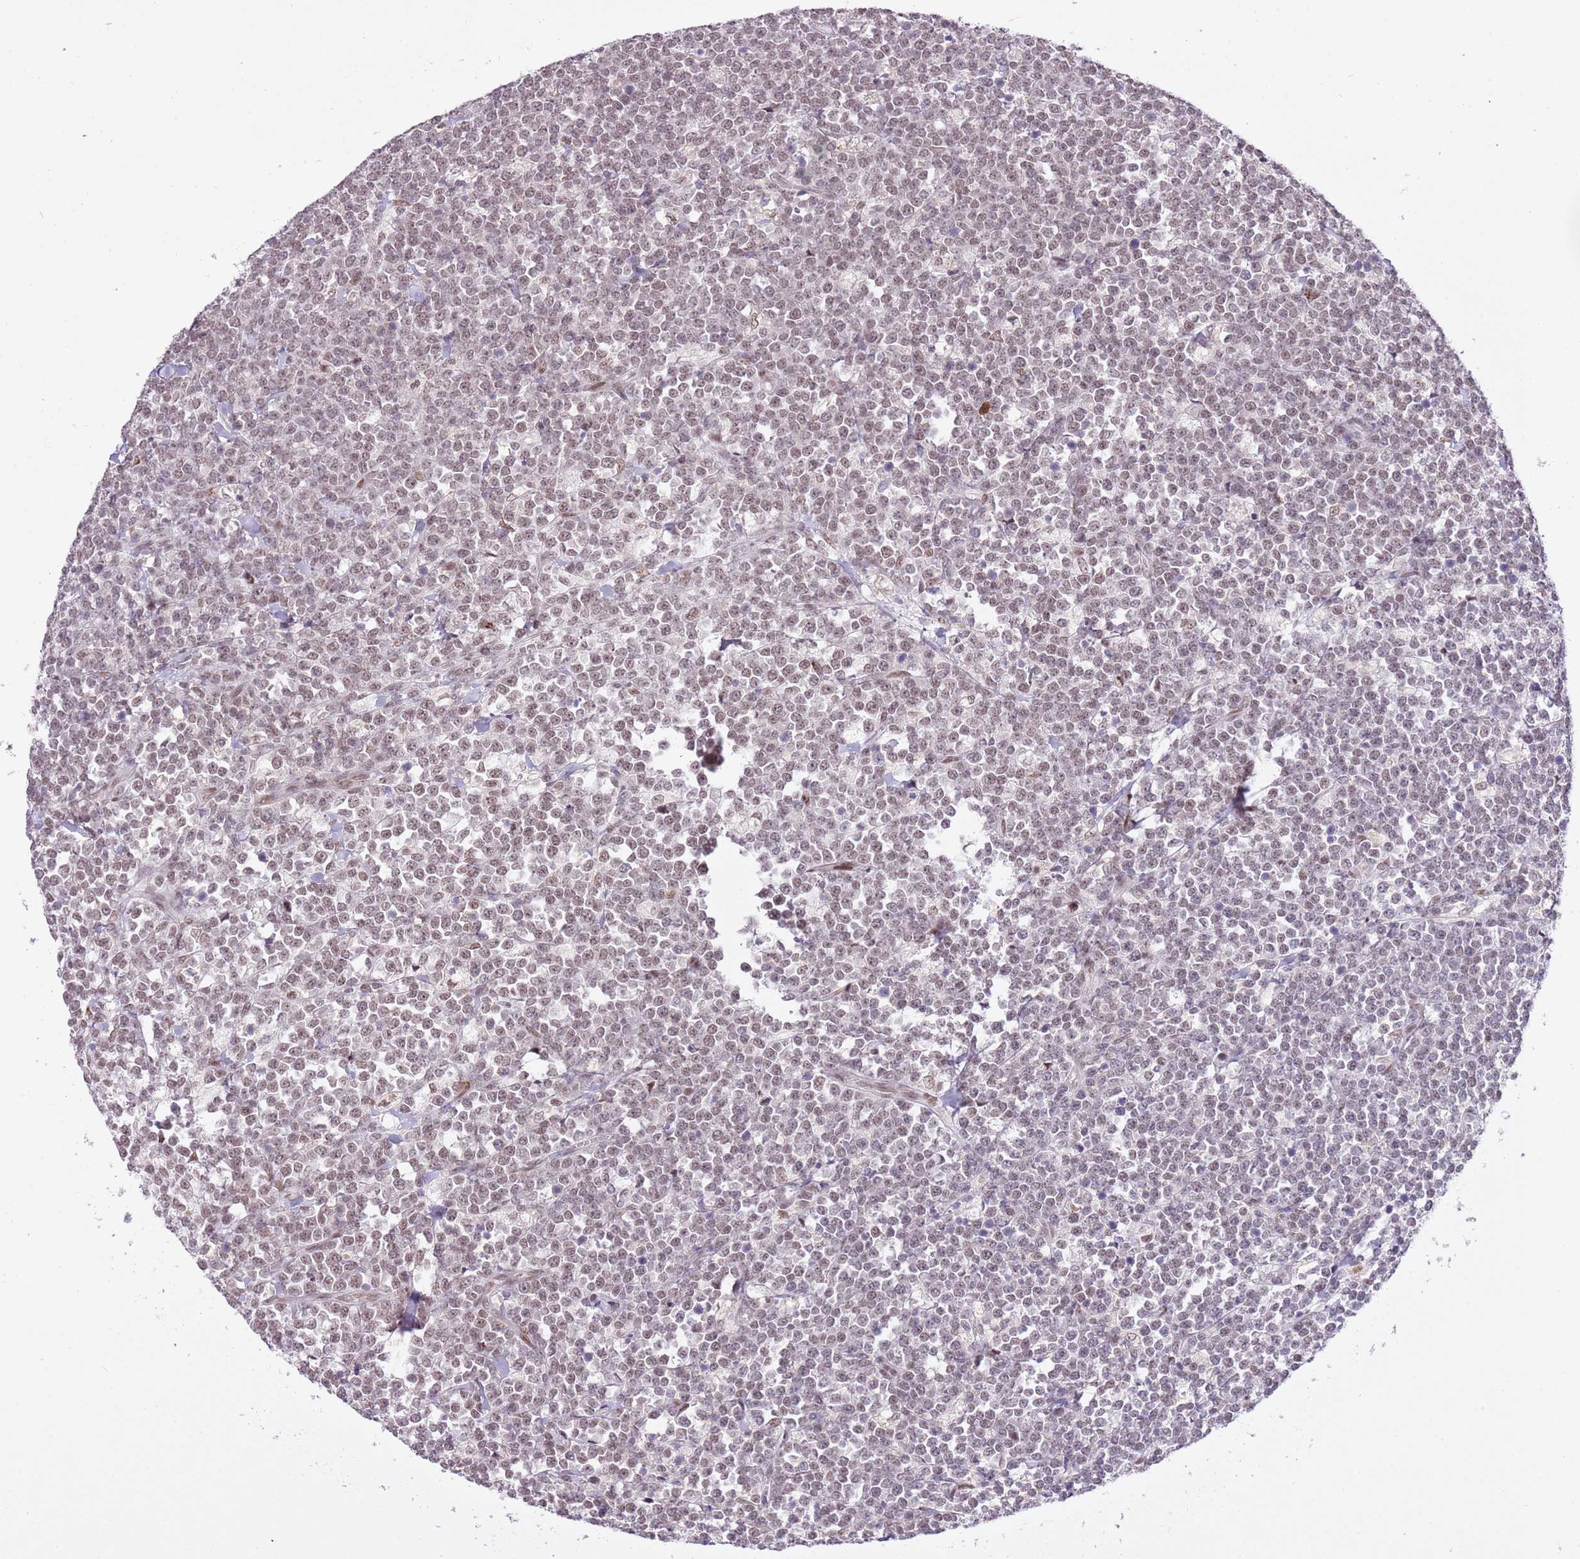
{"staining": {"intensity": "weak", "quantity": ">75%", "location": "nuclear"}, "tissue": "lymphoma", "cell_type": "Tumor cells", "image_type": "cancer", "snomed": [{"axis": "morphology", "description": "Malignant lymphoma, non-Hodgkin's type, High grade"}, {"axis": "topography", "description": "Small intestine"}, {"axis": "topography", "description": "Colon"}], "caption": "Immunohistochemistry (IHC) photomicrograph of neoplastic tissue: high-grade malignant lymphoma, non-Hodgkin's type stained using immunohistochemistry (IHC) demonstrates low levels of weak protein expression localized specifically in the nuclear of tumor cells, appearing as a nuclear brown color.", "gene": "NACC2", "patient": {"sex": "male", "age": 8}}